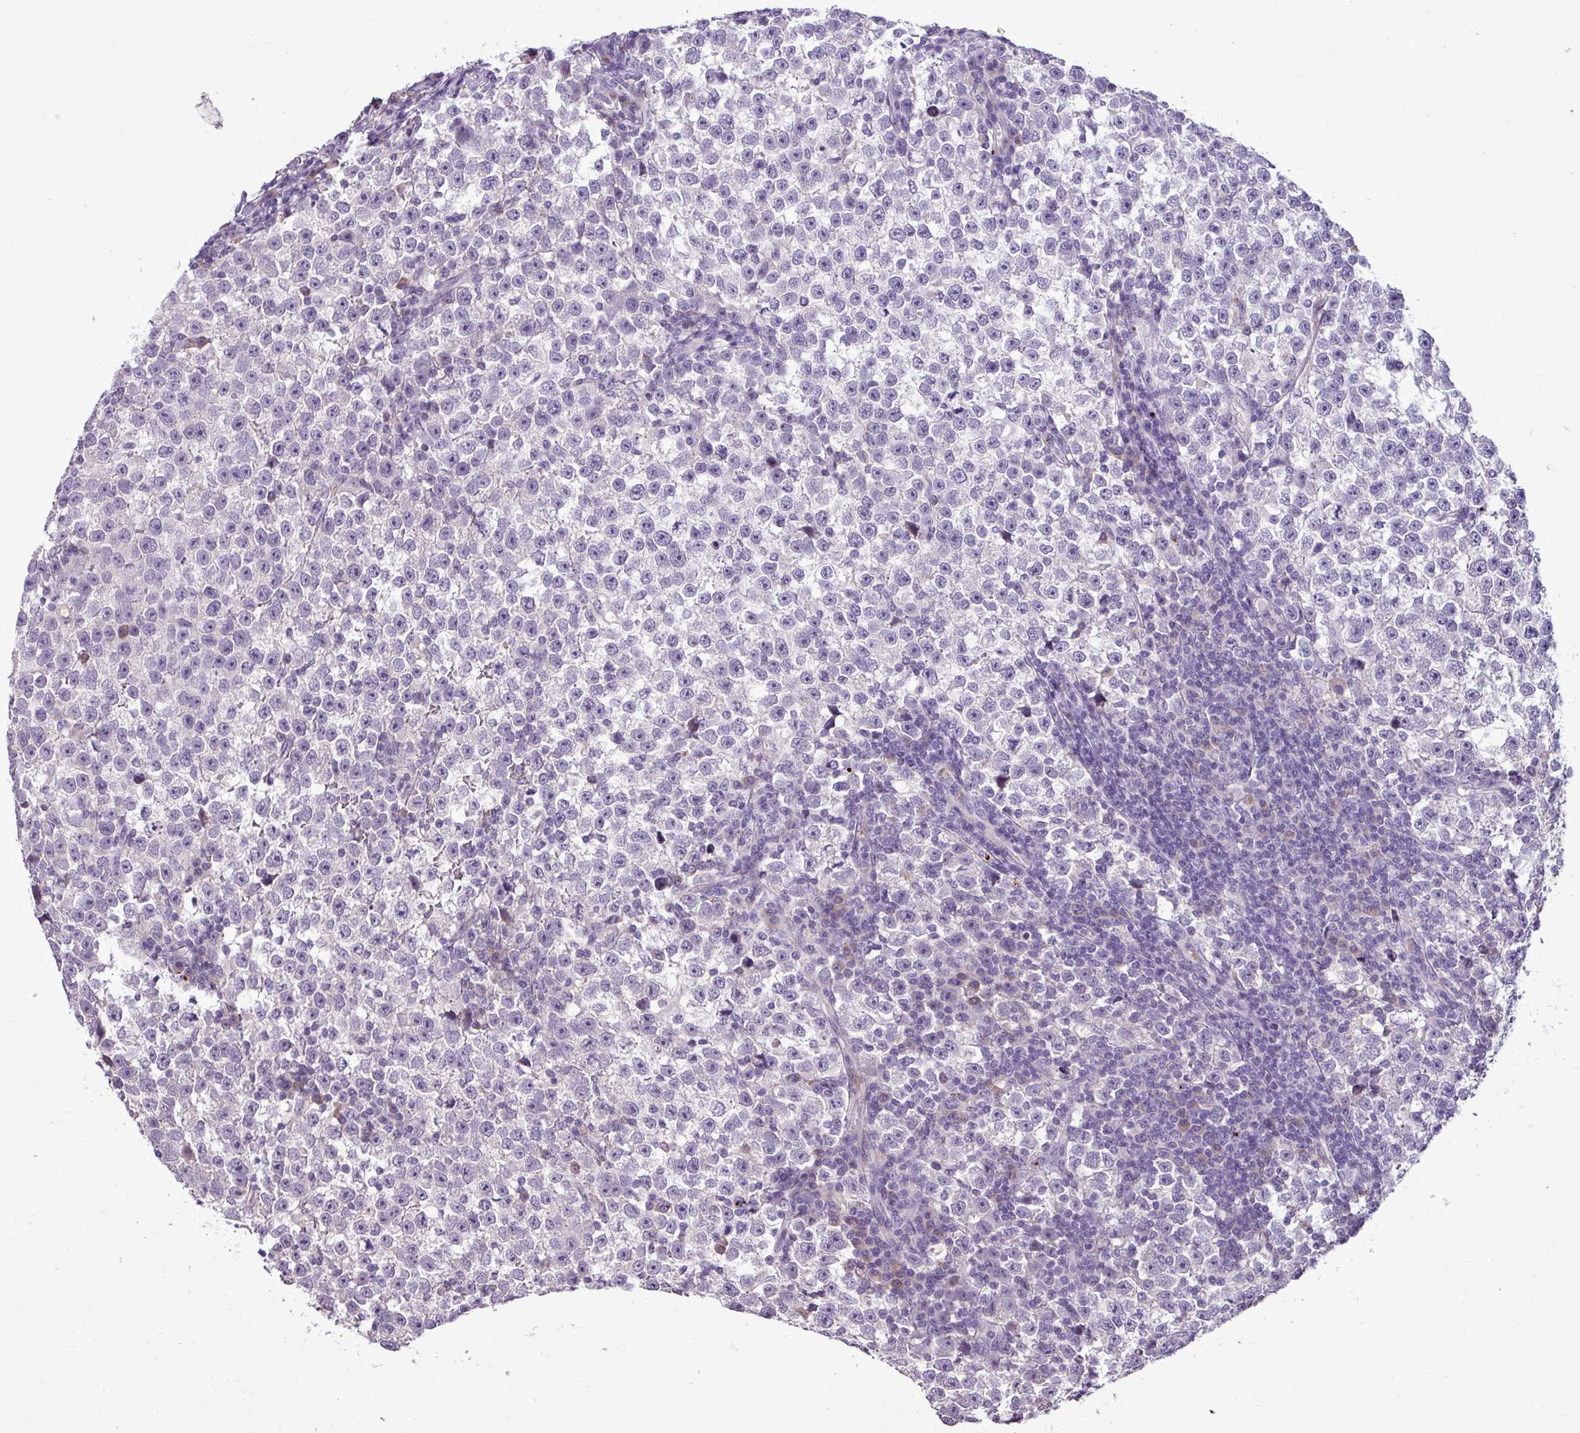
{"staining": {"intensity": "negative", "quantity": "none", "location": "none"}, "tissue": "testis cancer", "cell_type": "Tumor cells", "image_type": "cancer", "snomed": [{"axis": "morphology", "description": "Normal tissue, NOS"}, {"axis": "morphology", "description": "Seminoma, NOS"}, {"axis": "topography", "description": "Testis"}], "caption": "Immunohistochemical staining of testis cancer displays no significant expression in tumor cells.", "gene": "IL17A", "patient": {"sex": "male", "age": 43}}